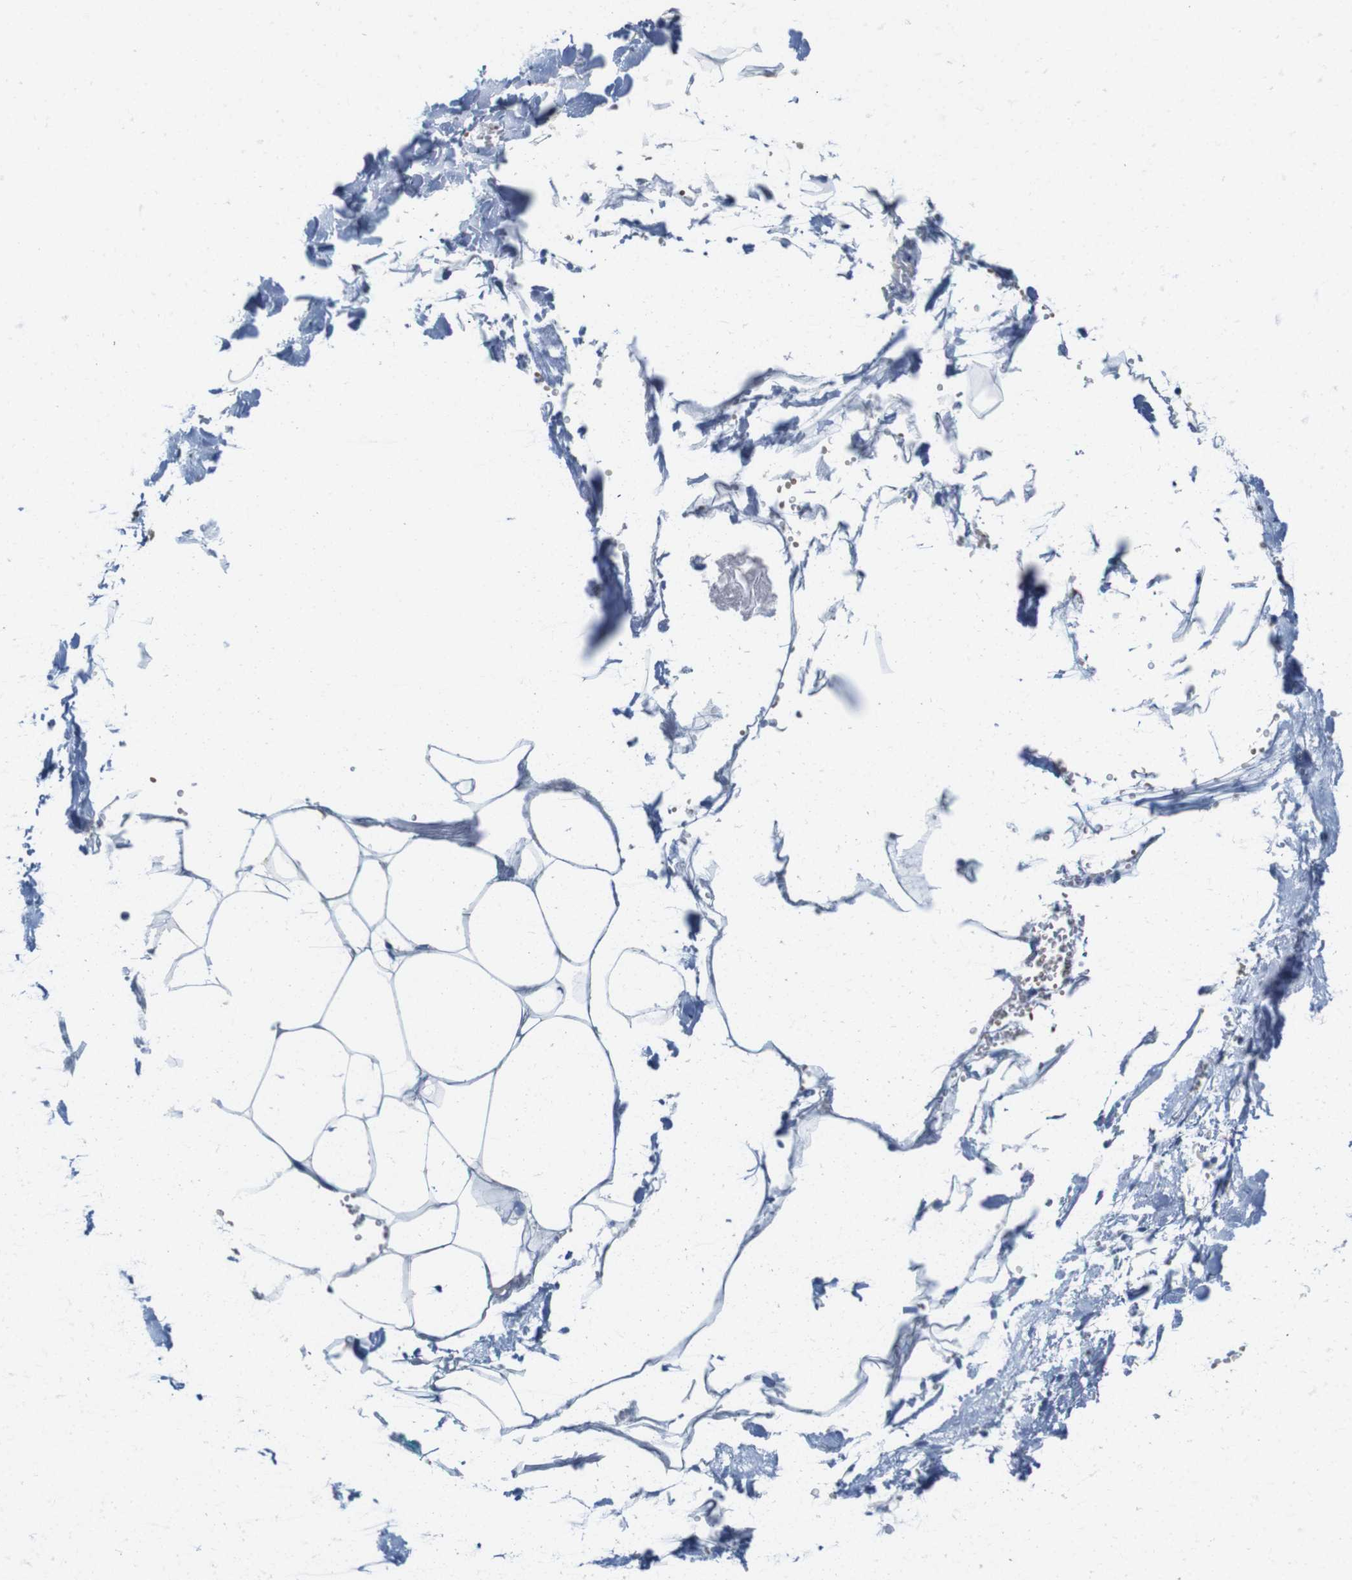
{"staining": {"intensity": "negative", "quantity": "none", "location": "none"}, "tissue": "adipose tissue", "cell_type": "Adipocytes", "image_type": "normal", "snomed": [{"axis": "morphology", "description": "Normal tissue, NOS"}, {"axis": "topography", "description": "Breast"}, {"axis": "topography", "description": "Adipose tissue"}], "caption": "Immunohistochemical staining of normal human adipose tissue exhibits no significant staining in adipocytes.", "gene": "IGSF8", "patient": {"sex": "female", "age": 25}}